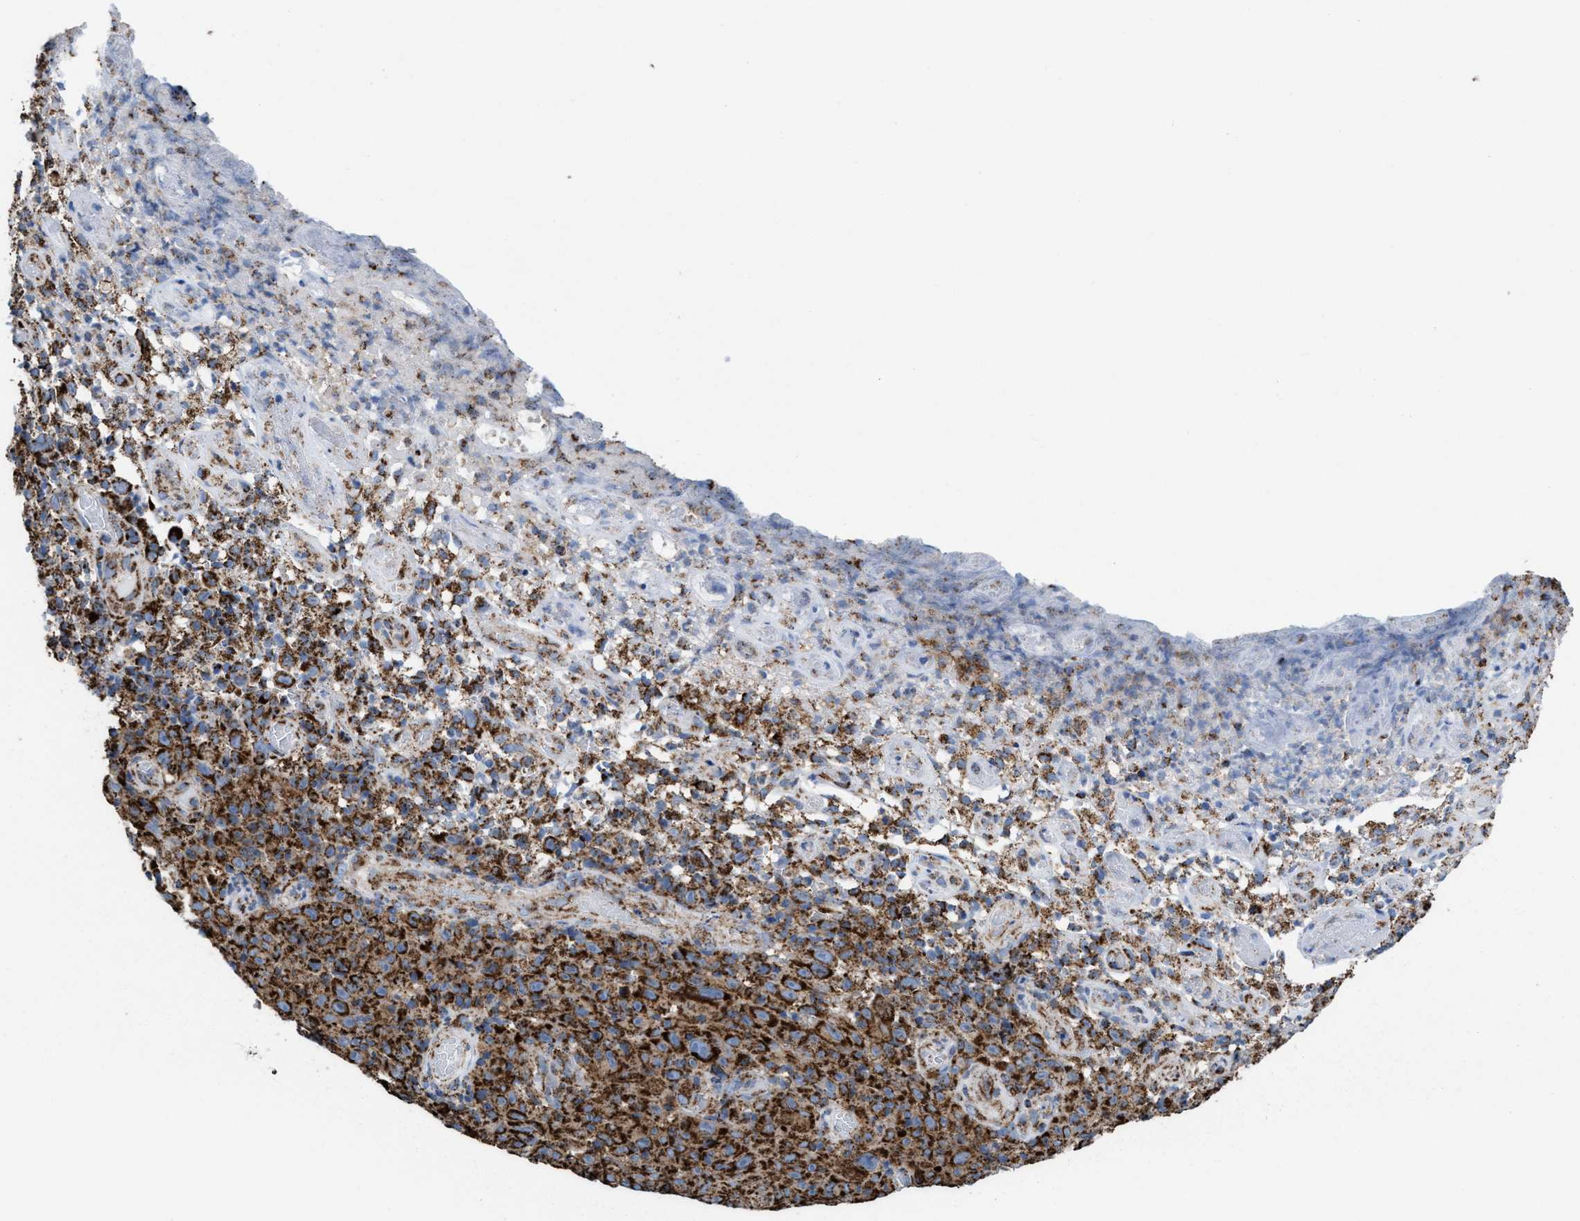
{"staining": {"intensity": "strong", "quantity": ">75%", "location": "cytoplasmic/membranous"}, "tissue": "melanoma", "cell_type": "Tumor cells", "image_type": "cancer", "snomed": [{"axis": "morphology", "description": "Malignant melanoma, NOS"}, {"axis": "topography", "description": "Skin"}], "caption": "Melanoma was stained to show a protein in brown. There is high levels of strong cytoplasmic/membranous staining in about >75% of tumor cells. Ihc stains the protein in brown and the nuclei are stained blue.", "gene": "ECHS1", "patient": {"sex": "female", "age": 82}}